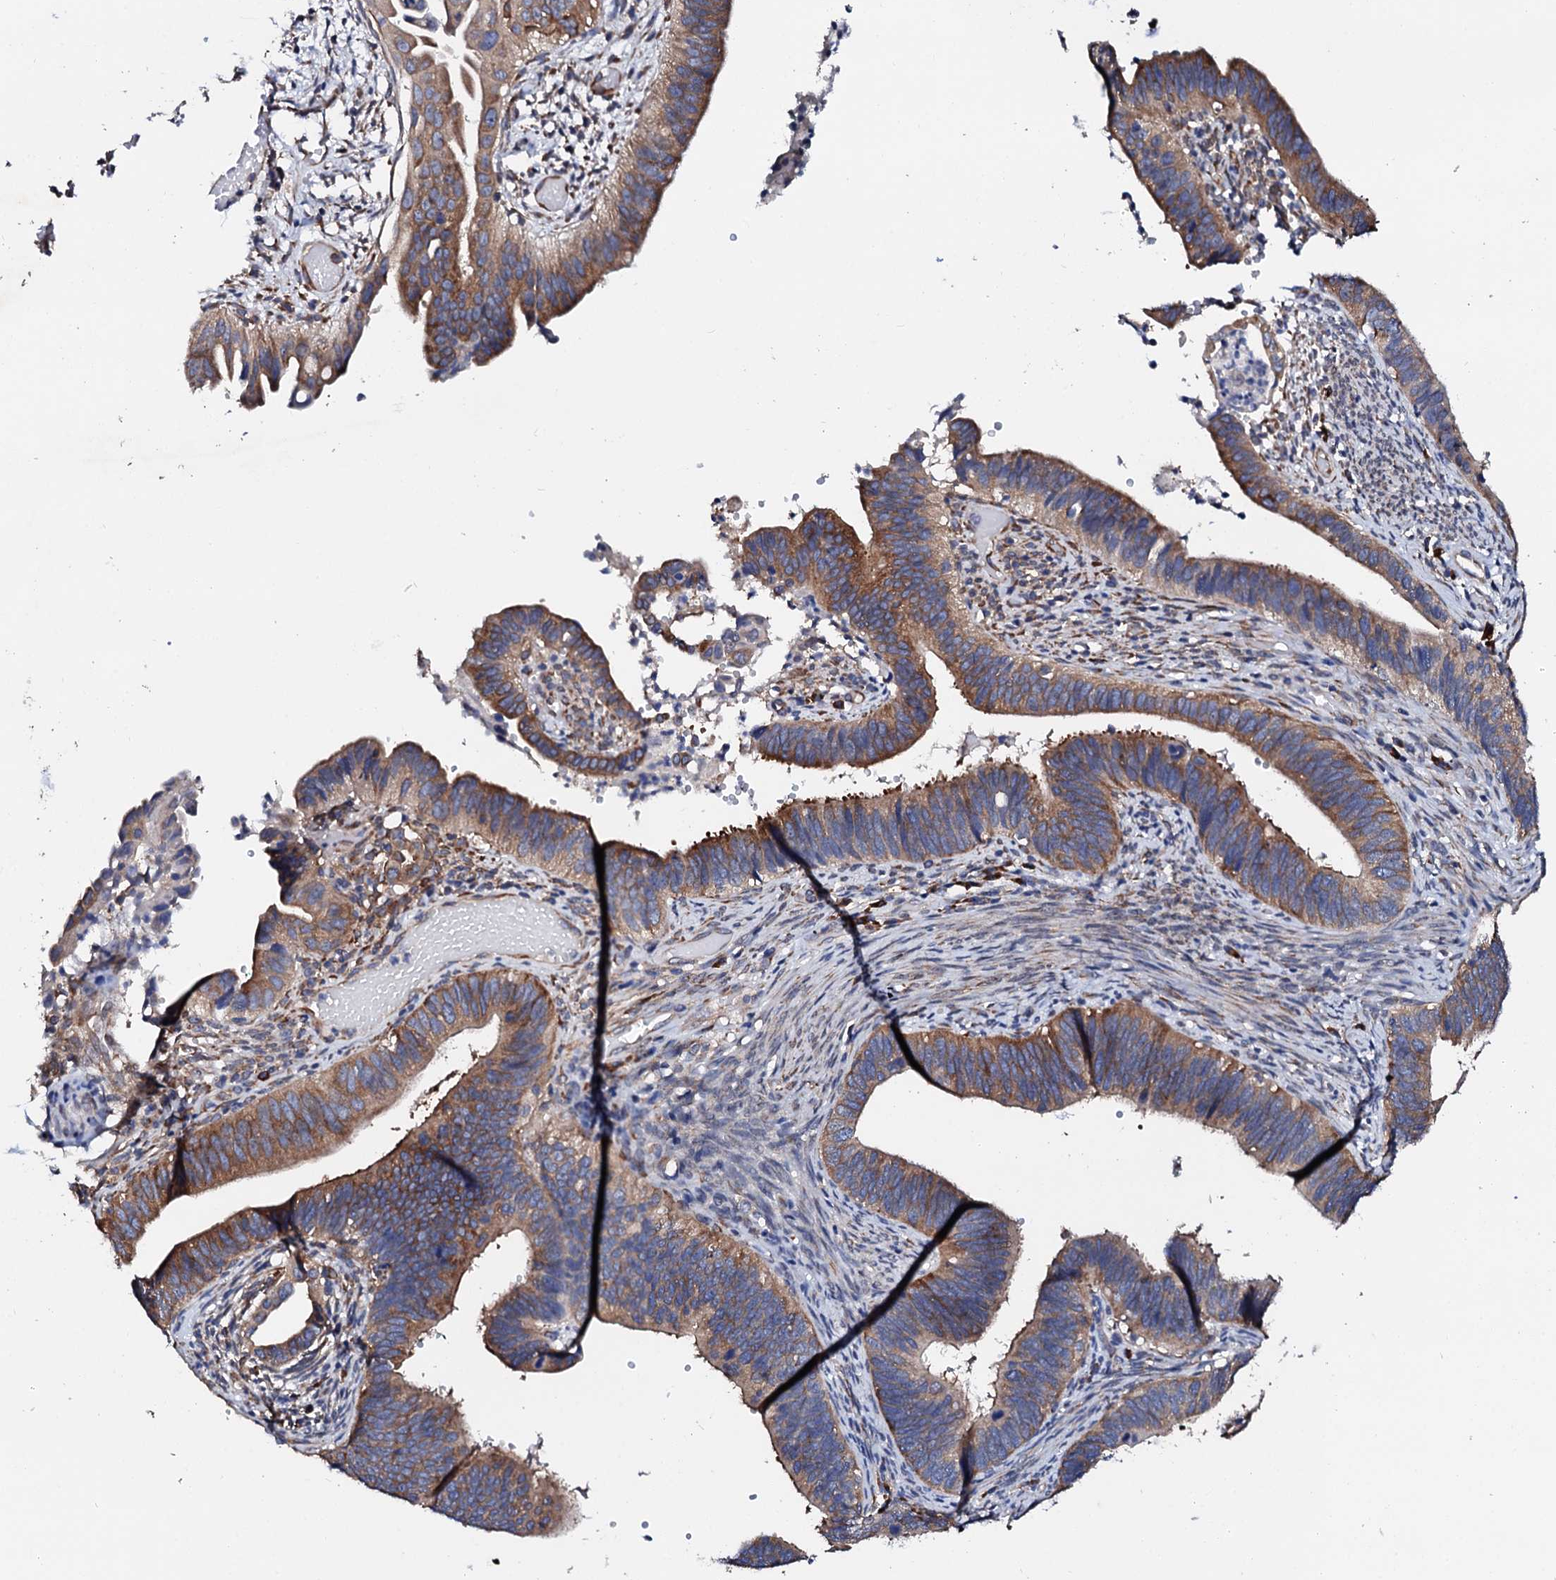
{"staining": {"intensity": "moderate", "quantity": ">75%", "location": "cytoplasmic/membranous"}, "tissue": "cervical cancer", "cell_type": "Tumor cells", "image_type": "cancer", "snomed": [{"axis": "morphology", "description": "Adenocarcinoma, NOS"}, {"axis": "topography", "description": "Cervix"}], "caption": "Immunohistochemical staining of cervical cancer (adenocarcinoma) reveals medium levels of moderate cytoplasmic/membranous staining in about >75% of tumor cells.", "gene": "NUP58", "patient": {"sex": "female", "age": 42}}